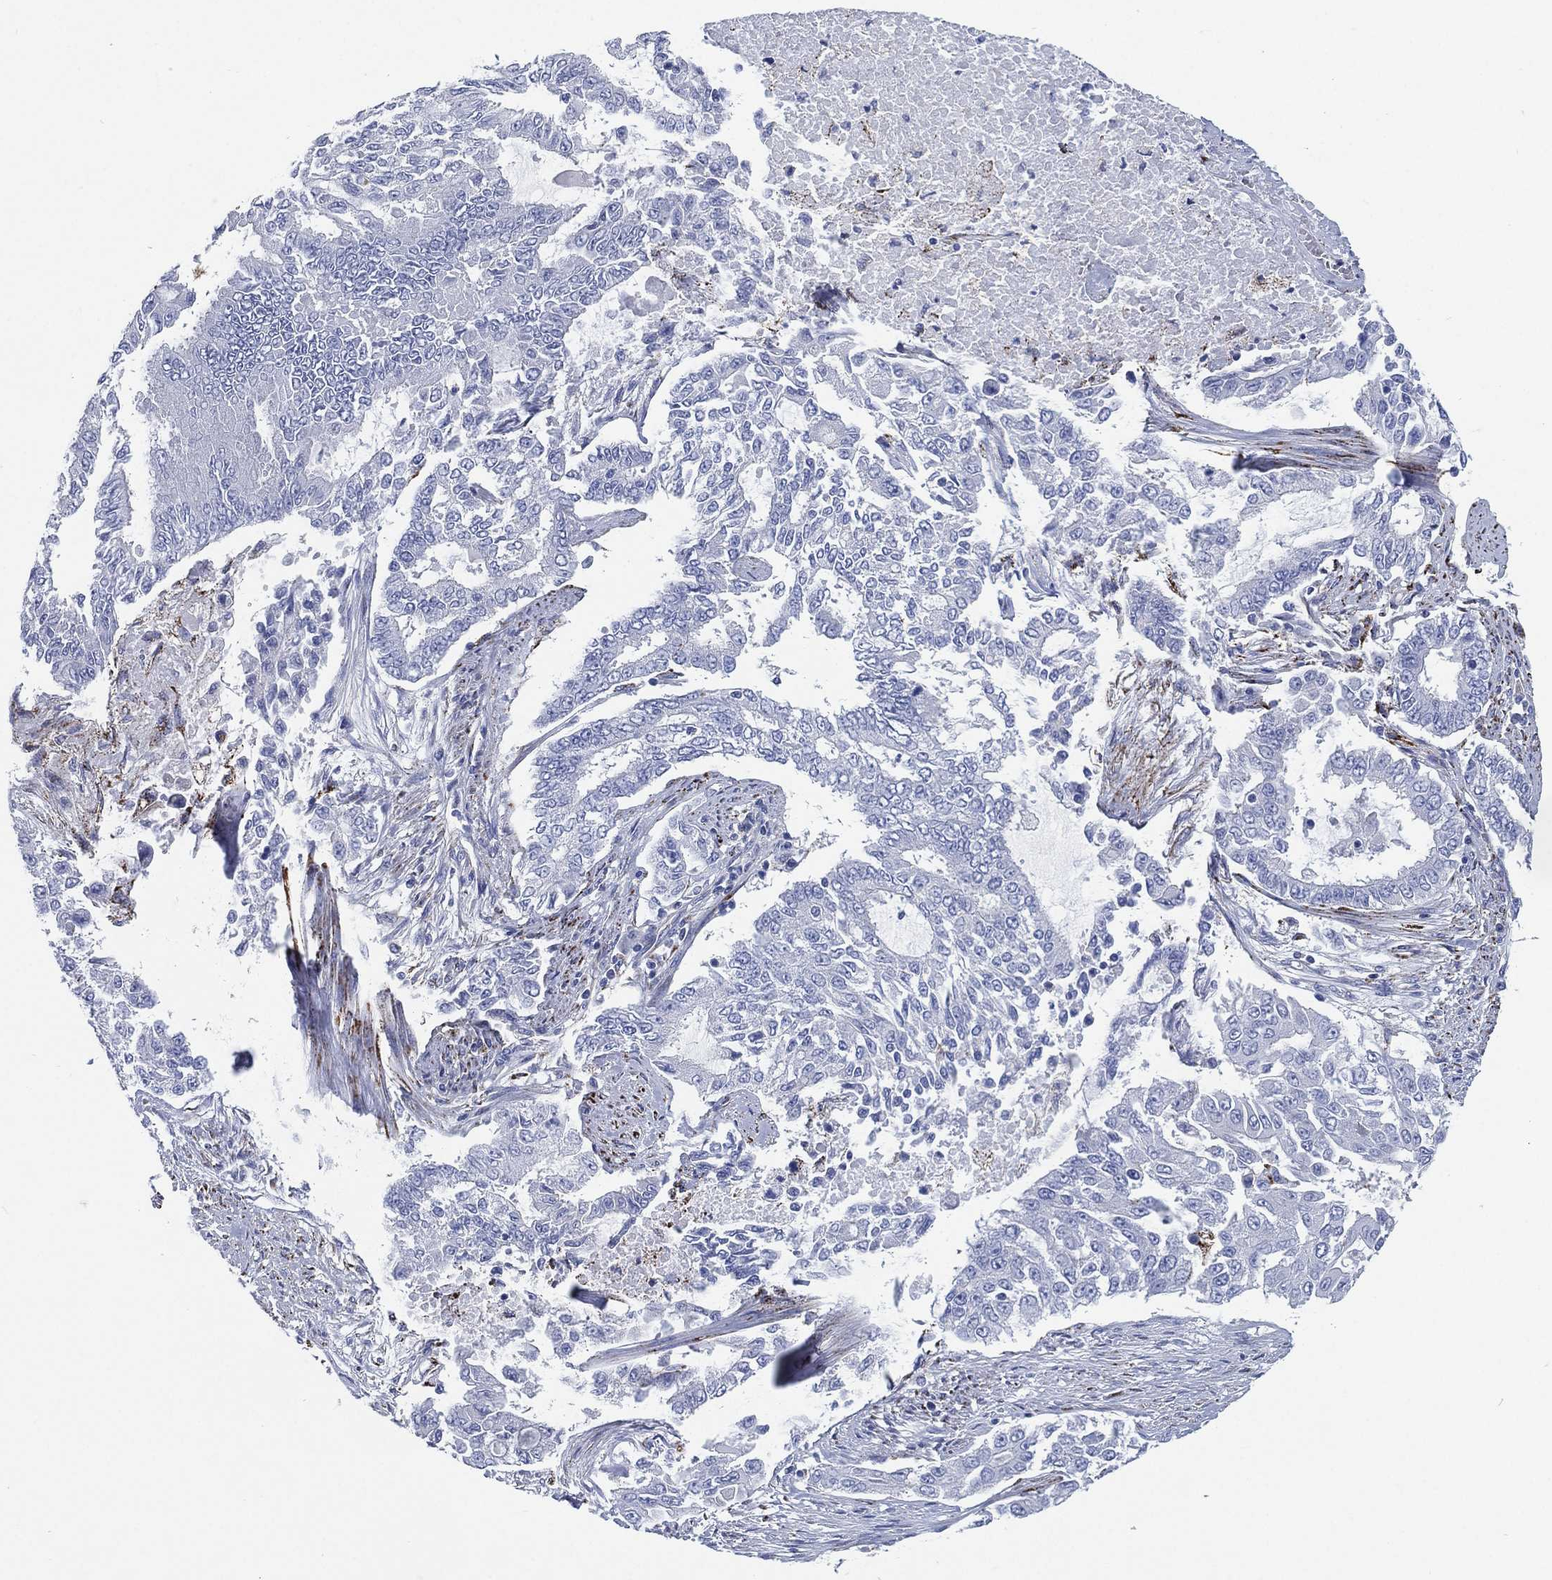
{"staining": {"intensity": "negative", "quantity": "none", "location": "none"}, "tissue": "endometrial cancer", "cell_type": "Tumor cells", "image_type": "cancer", "snomed": [{"axis": "morphology", "description": "Adenocarcinoma, NOS"}, {"axis": "topography", "description": "Uterus"}], "caption": "This is a photomicrograph of IHC staining of endometrial cancer, which shows no expression in tumor cells.", "gene": "C5orf46", "patient": {"sex": "female", "age": 59}}